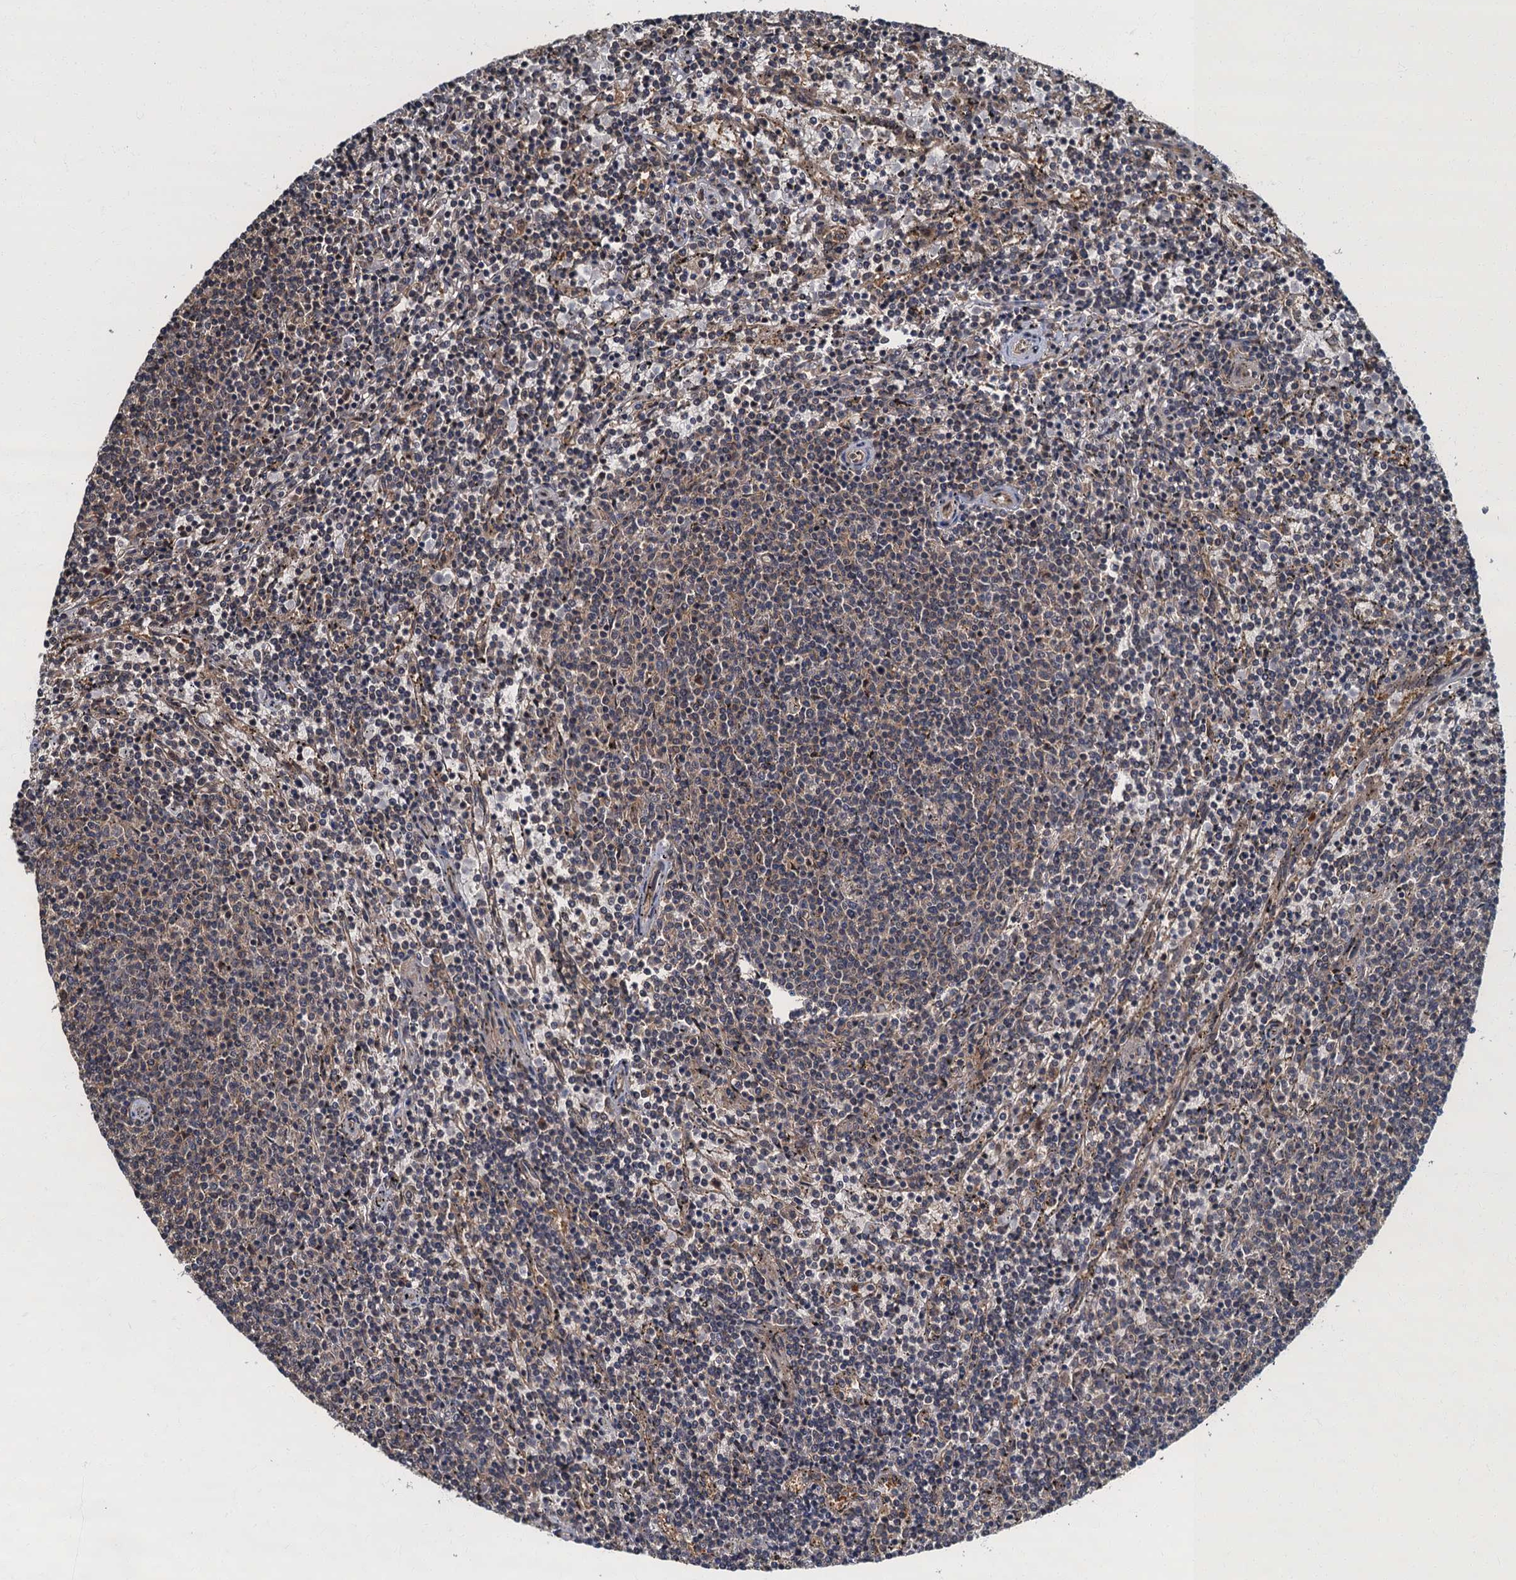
{"staining": {"intensity": "negative", "quantity": "none", "location": "none"}, "tissue": "lymphoma", "cell_type": "Tumor cells", "image_type": "cancer", "snomed": [{"axis": "morphology", "description": "Malignant lymphoma, non-Hodgkin's type, Low grade"}, {"axis": "topography", "description": "Spleen"}], "caption": "Protein analysis of low-grade malignant lymphoma, non-Hodgkin's type displays no significant staining in tumor cells.", "gene": "TBCK", "patient": {"sex": "female", "age": 50}}